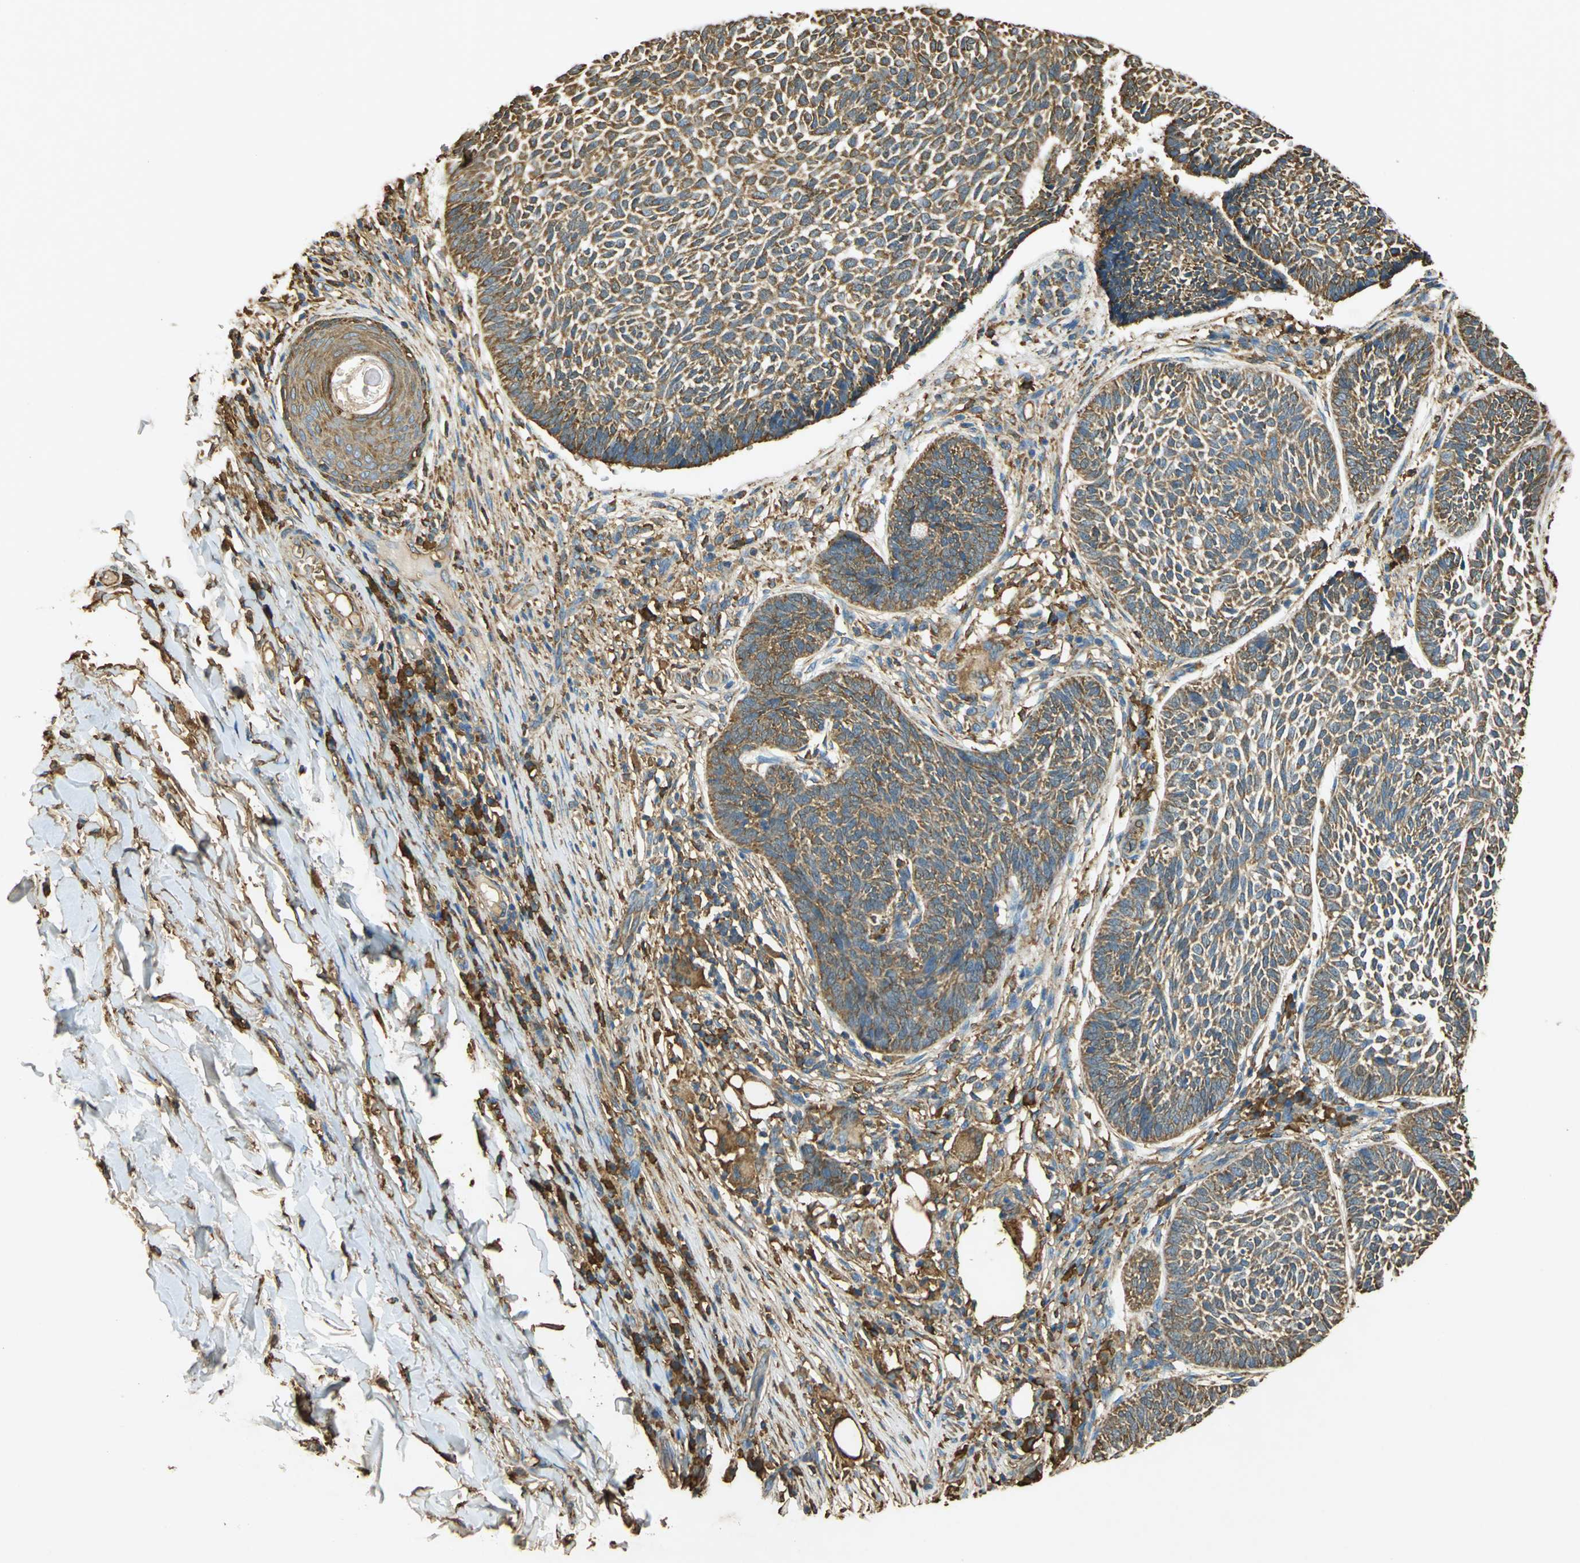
{"staining": {"intensity": "moderate", "quantity": ">75%", "location": "cytoplasmic/membranous"}, "tissue": "skin cancer", "cell_type": "Tumor cells", "image_type": "cancer", "snomed": [{"axis": "morphology", "description": "Normal tissue, NOS"}, {"axis": "morphology", "description": "Basal cell carcinoma"}, {"axis": "topography", "description": "Skin"}], "caption": "Immunohistochemical staining of skin cancer displays medium levels of moderate cytoplasmic/membranous positivity in approximately >75% of tumor cells. (Stains: DAB in brown, nuclei in blue, Microscopy: brightfield microscopy at high magnification).", "gene": "HSP90B1", "patient": {"sex": "male", "age": 87}}